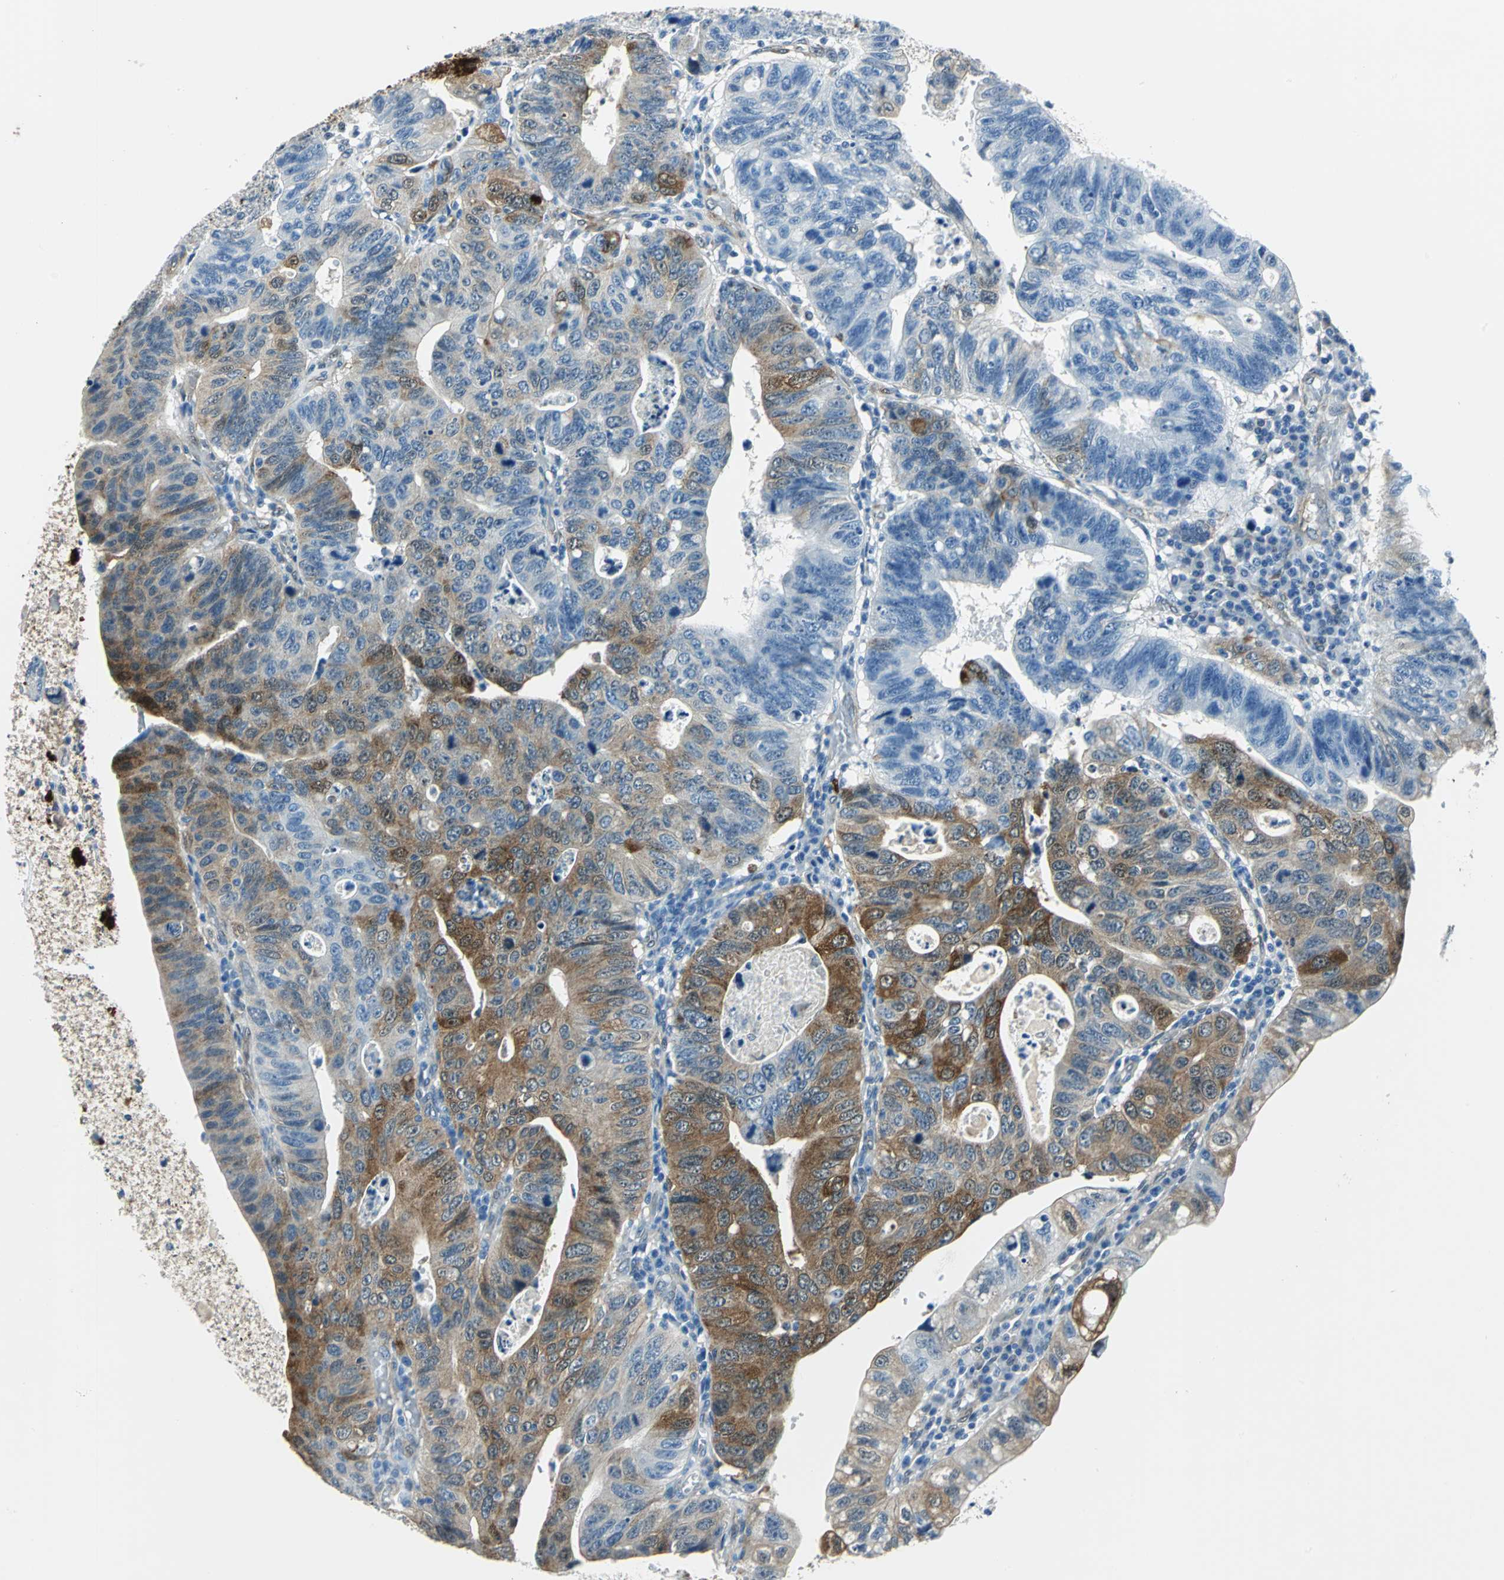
{"staining": {"intensity": "strong", "quantity": "25%-75%", "location": "cytoplasmic/membranous"}, "tissue": "stomach cancer", "cell_type": "Tumor cells", "image_type": "cancer", "snomed": [{"axis": "morphology", "description": "Adenocarcinoma, NOS"}, {"axis": "topography", "description": "Stomach"}], "caption": "Brown immunohistochemical staining in stomach cancer exhibits strong cytoplasmic/membranous expression in about 25%-75% of tumor cells.", "gene": "HSPB1", "patient": {"sex": "male", "age": 59}}